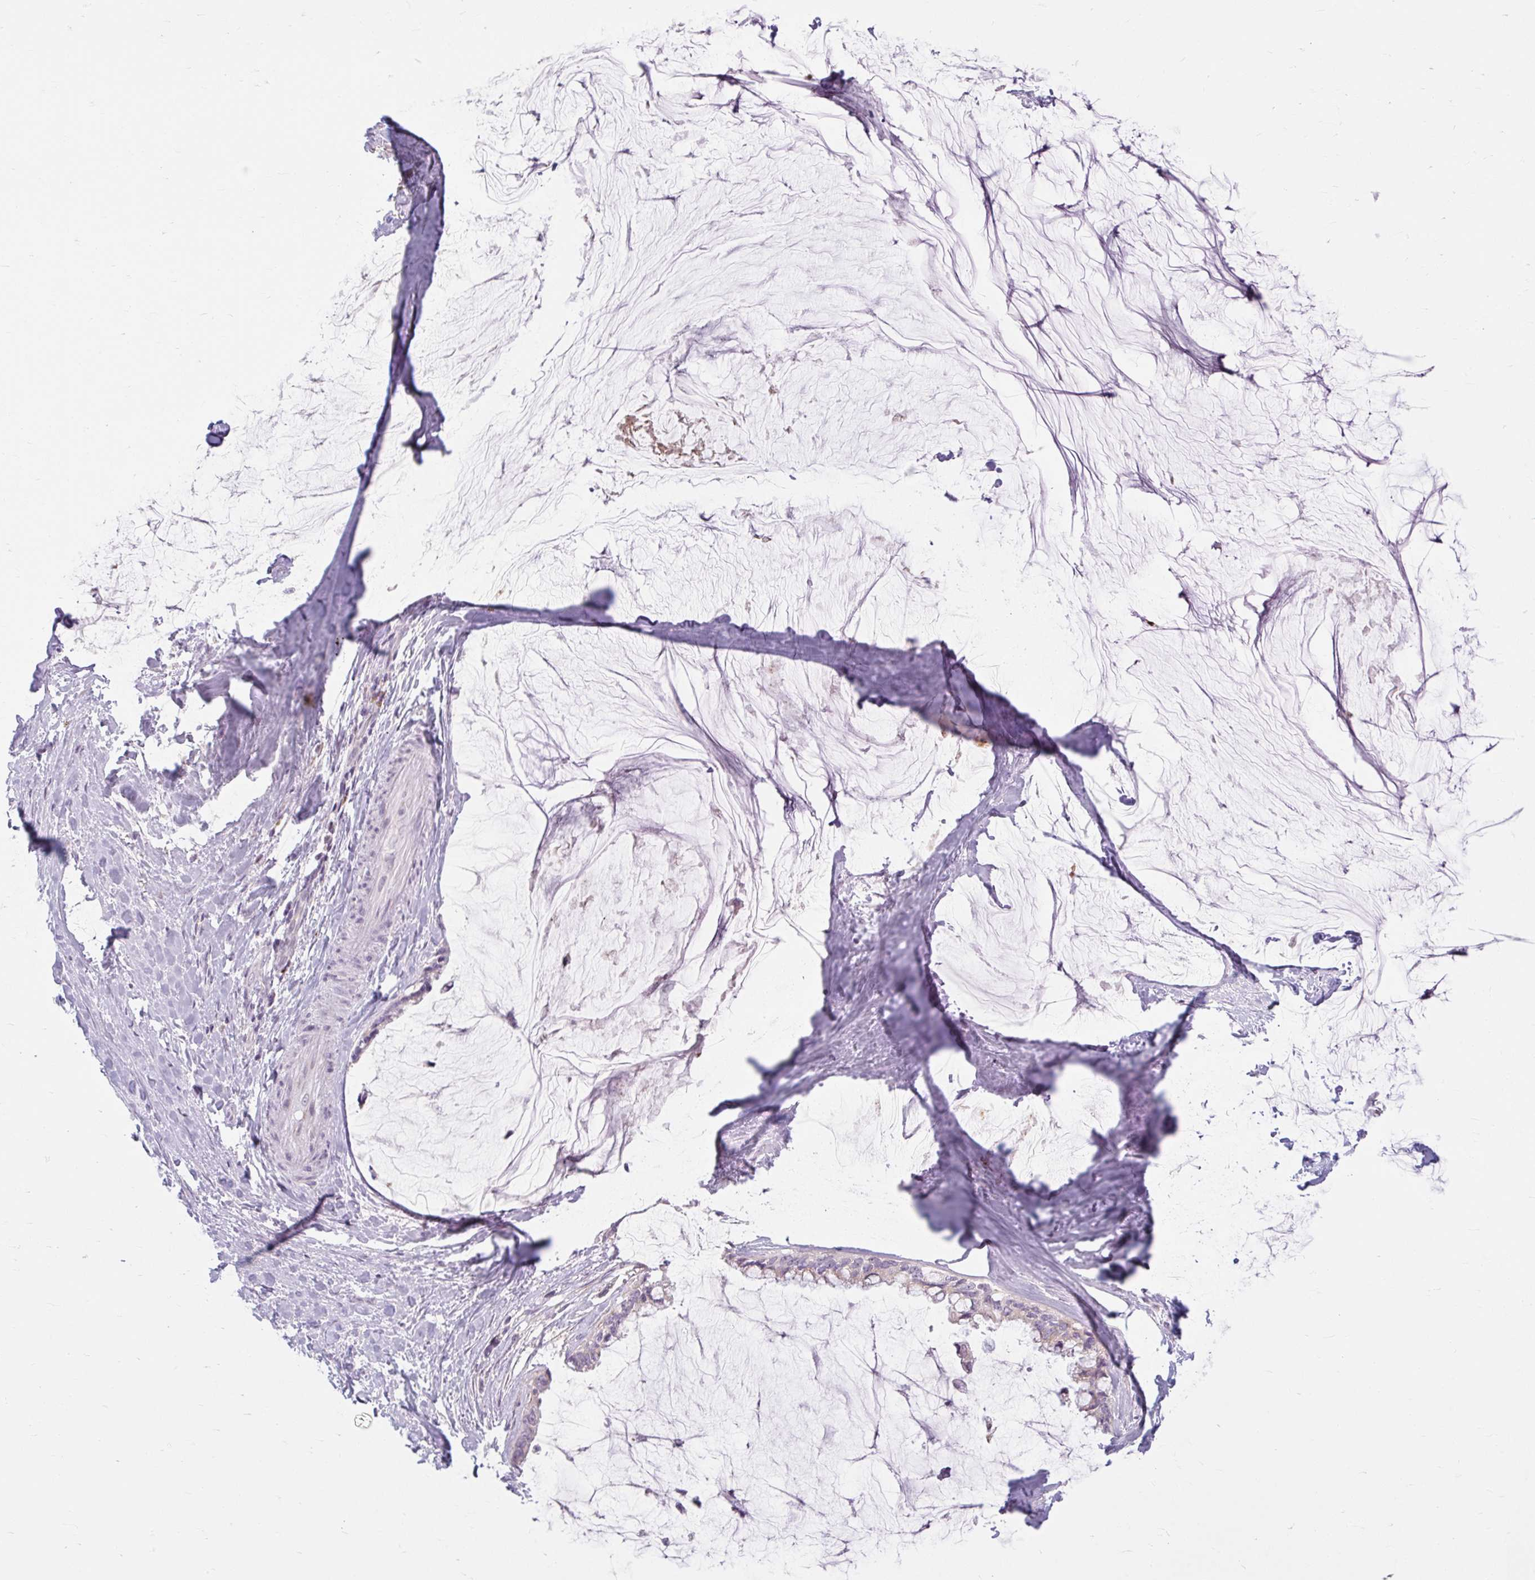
{"staining": {"intensity": "weak", "quantity": "<25%", "location": "cytoplasmic/membranous"}, "tissue": "ovarian cancer", "cell_type": "Tumor cells", "image_type": "cancer", "snomed": [{"axis": "morphology", "description": "Cystadenocarcinoma, mucinous, NOS"}, {"axis": "topography", "description": "Ovary"}], "caption": "Tumor cells show no significant protein staining in ovarian cancer.", "gene": "ZFYVE26", "patient": {"sex": "female", "age": 39}}